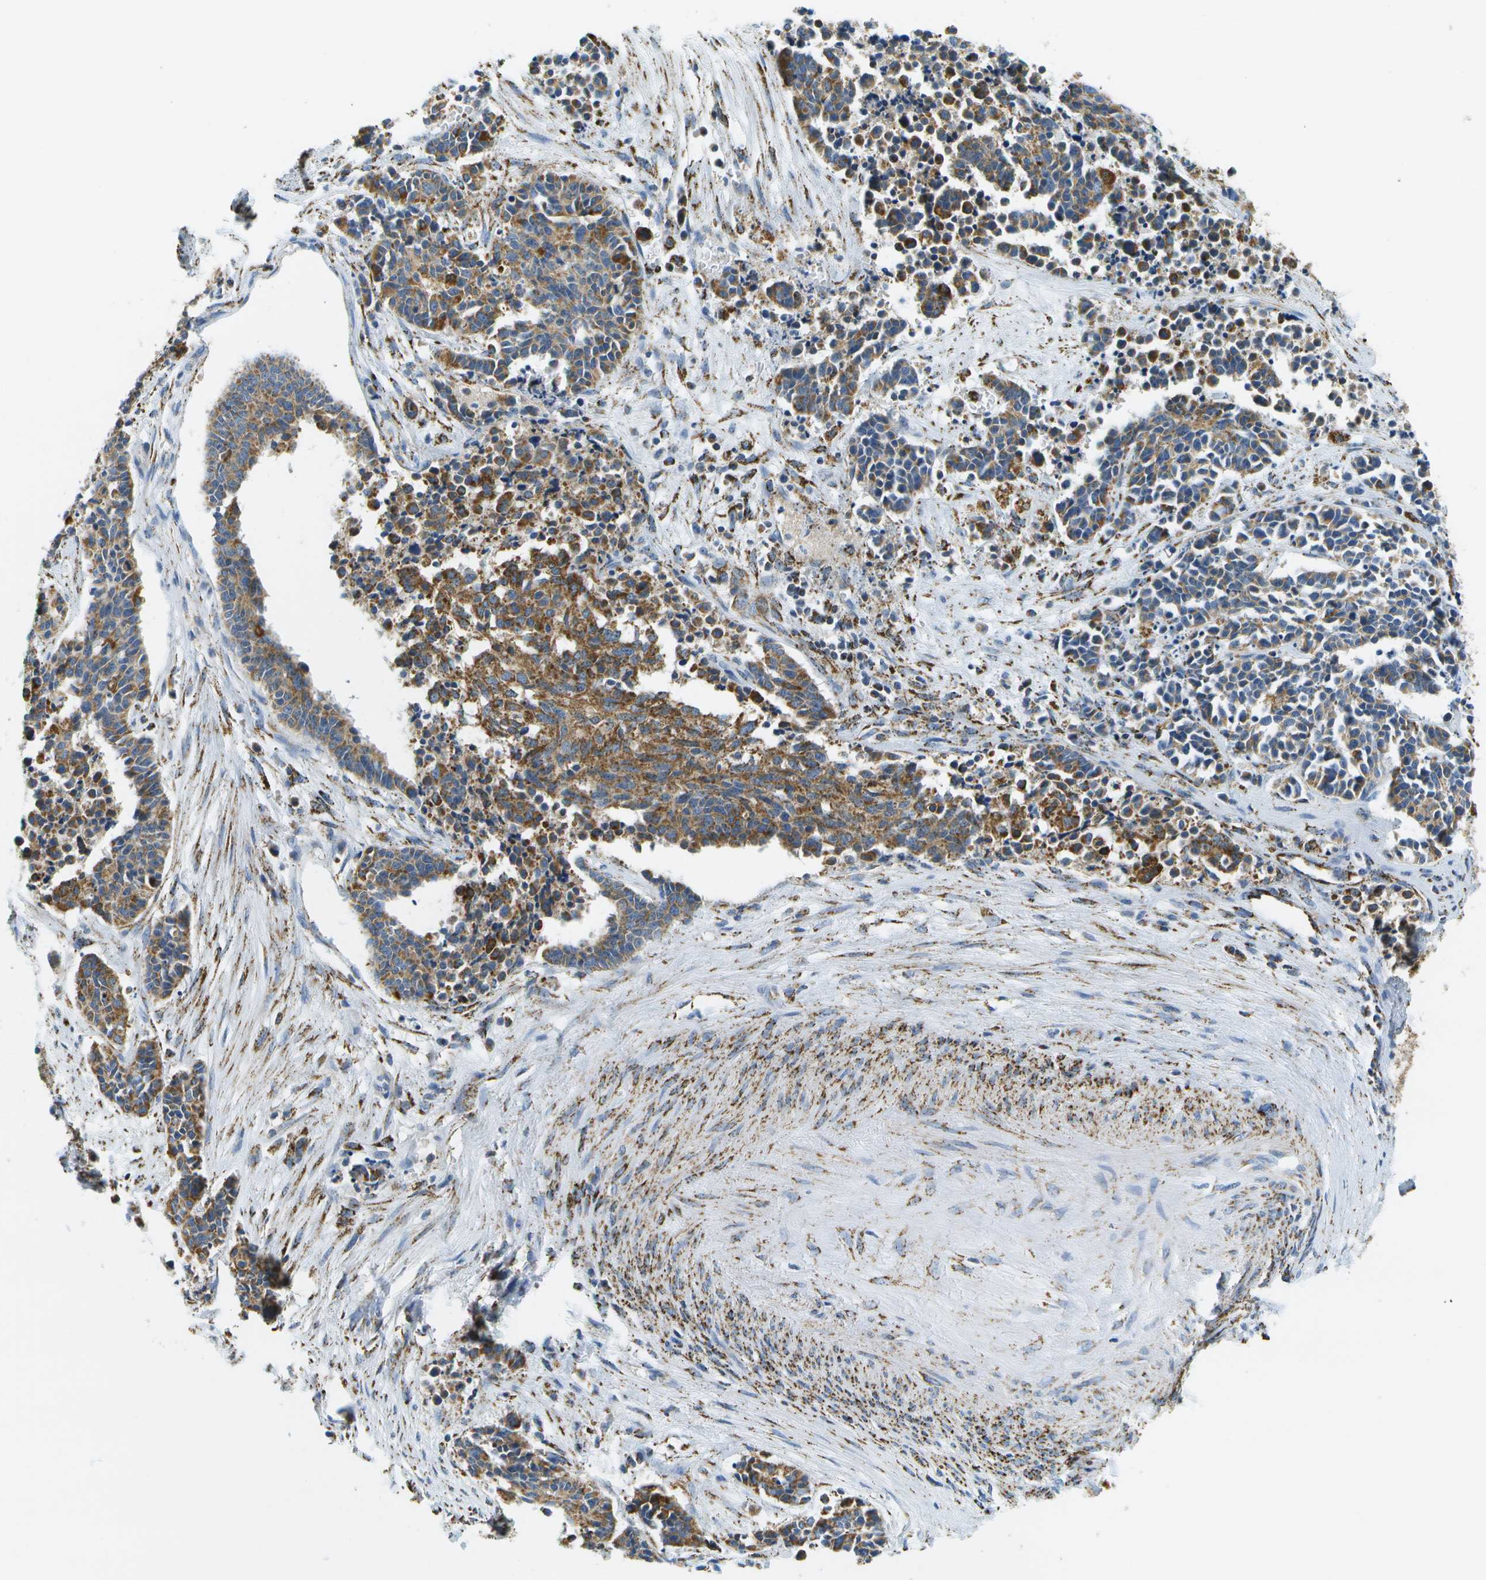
{"staining": {"intensity": "moderate", "quantity": ">75%", "location": "cytoplasmic/membranous"}, "tissue": "cervical cancer", "cell_type": "Tumor cells", "image_type": "cancer", "snomed": [{"axis": "morphology", "description": "Squamous cell carcinoma, NOS"}, {"axis": "topography", "description": "Cervix"}], "caption": "Protein expression by immunohistochemistry shows moderate cytoplasmic/membranous positivity in approximately >75% of tumor cells in cervical cancer.", "gene": "HLCS", "patient": {"sex": "female", "age": 35}}